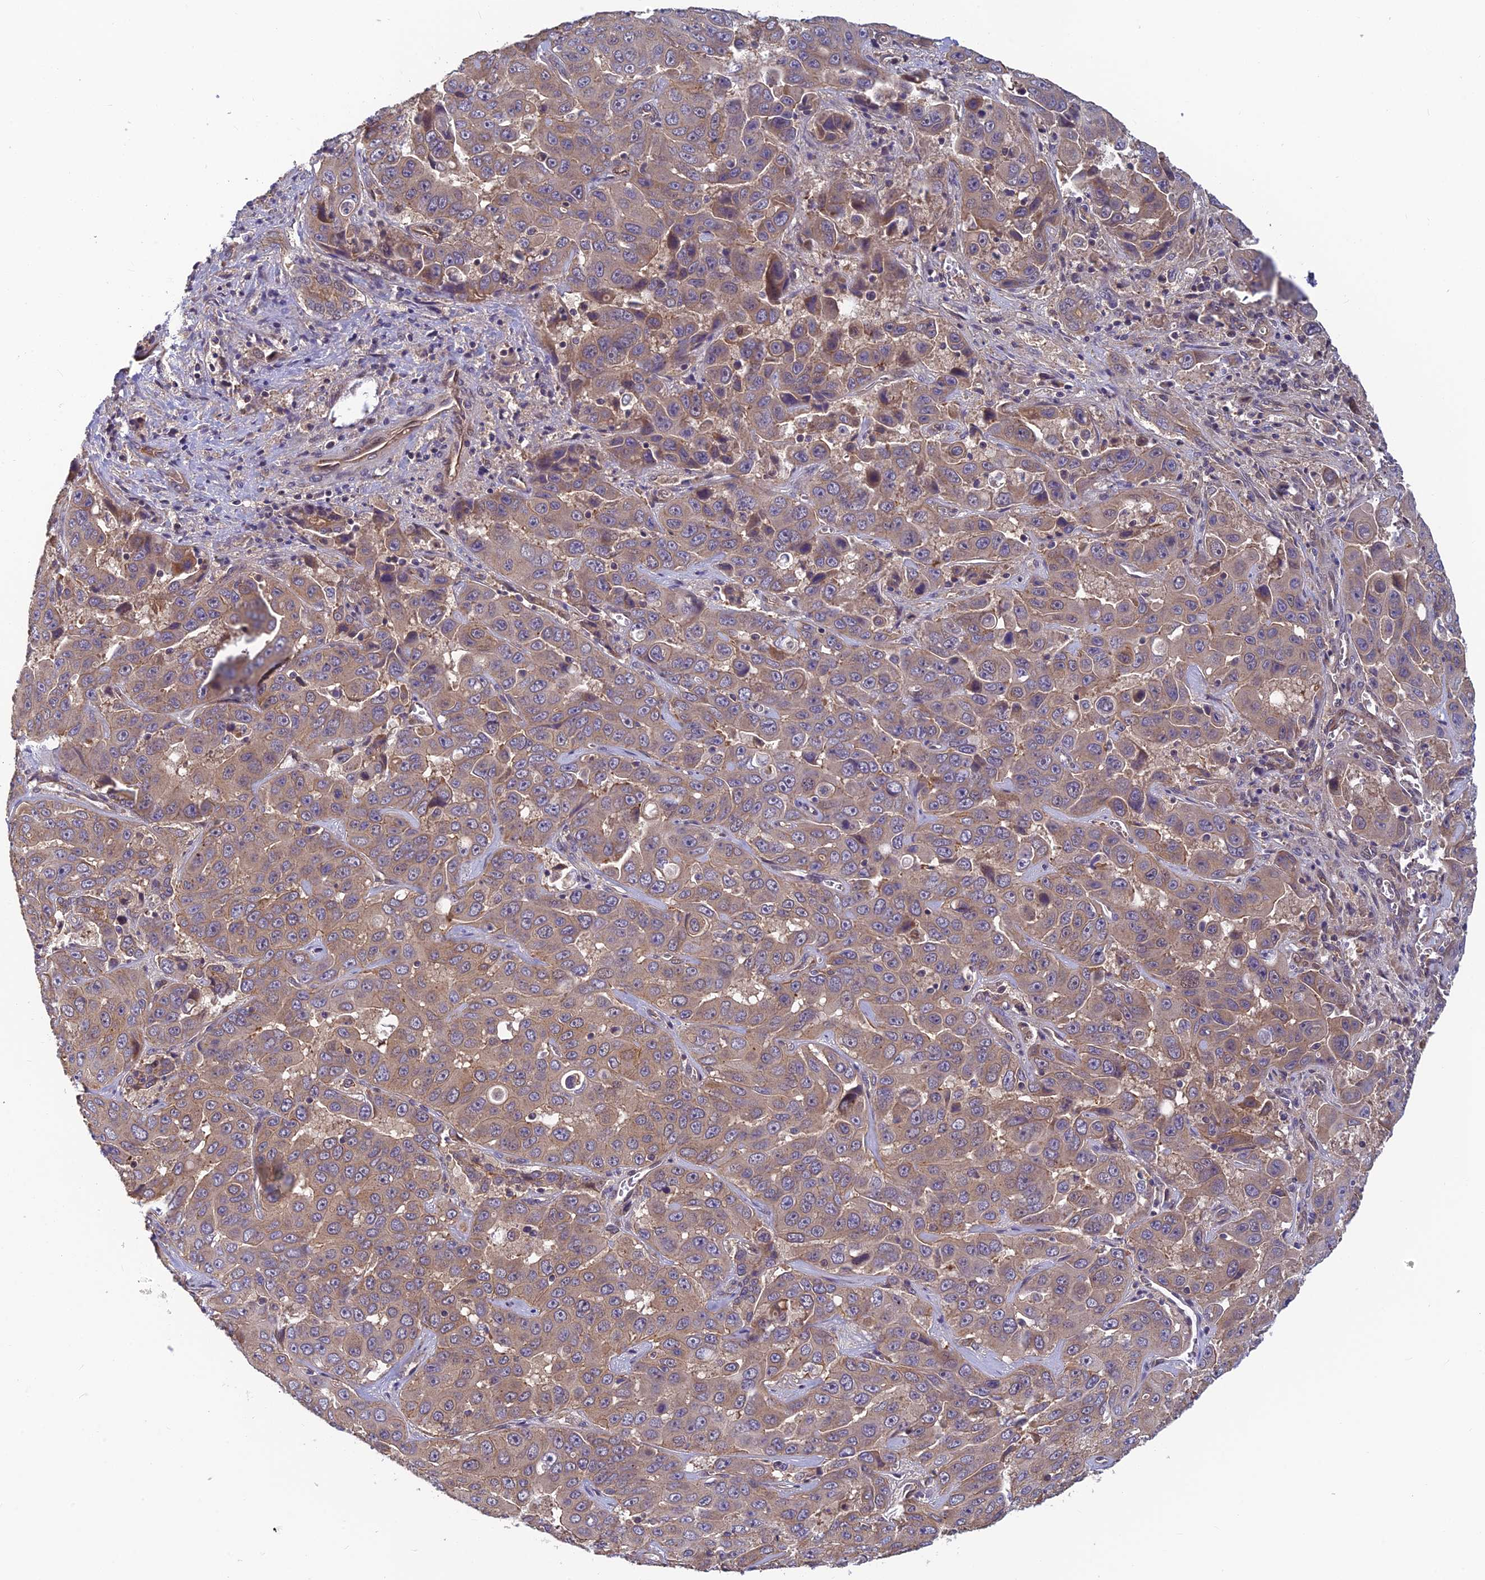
{"staining": {"intensity": "weak", "quantity": ">75%", "location": "cytoplasmic/membranous"}, "tissue": "liver cancer", "cell_type": "Tumor cells", "image_type": "cancer", "snomed": [{"axis": "morphology", "description": "Cholangiocarcinoma"}, {"axis": "topography", "description": "Liver"}], "caption": "High-power microscopy captured an IHC micrograph of liver cholangiocarcinoma, revealing weak cytoplasmic/membranous positivity in about >75% of tumor cells.", "gene": "PIKFYVE", "patient": {"sex": "female", "age": 52}}